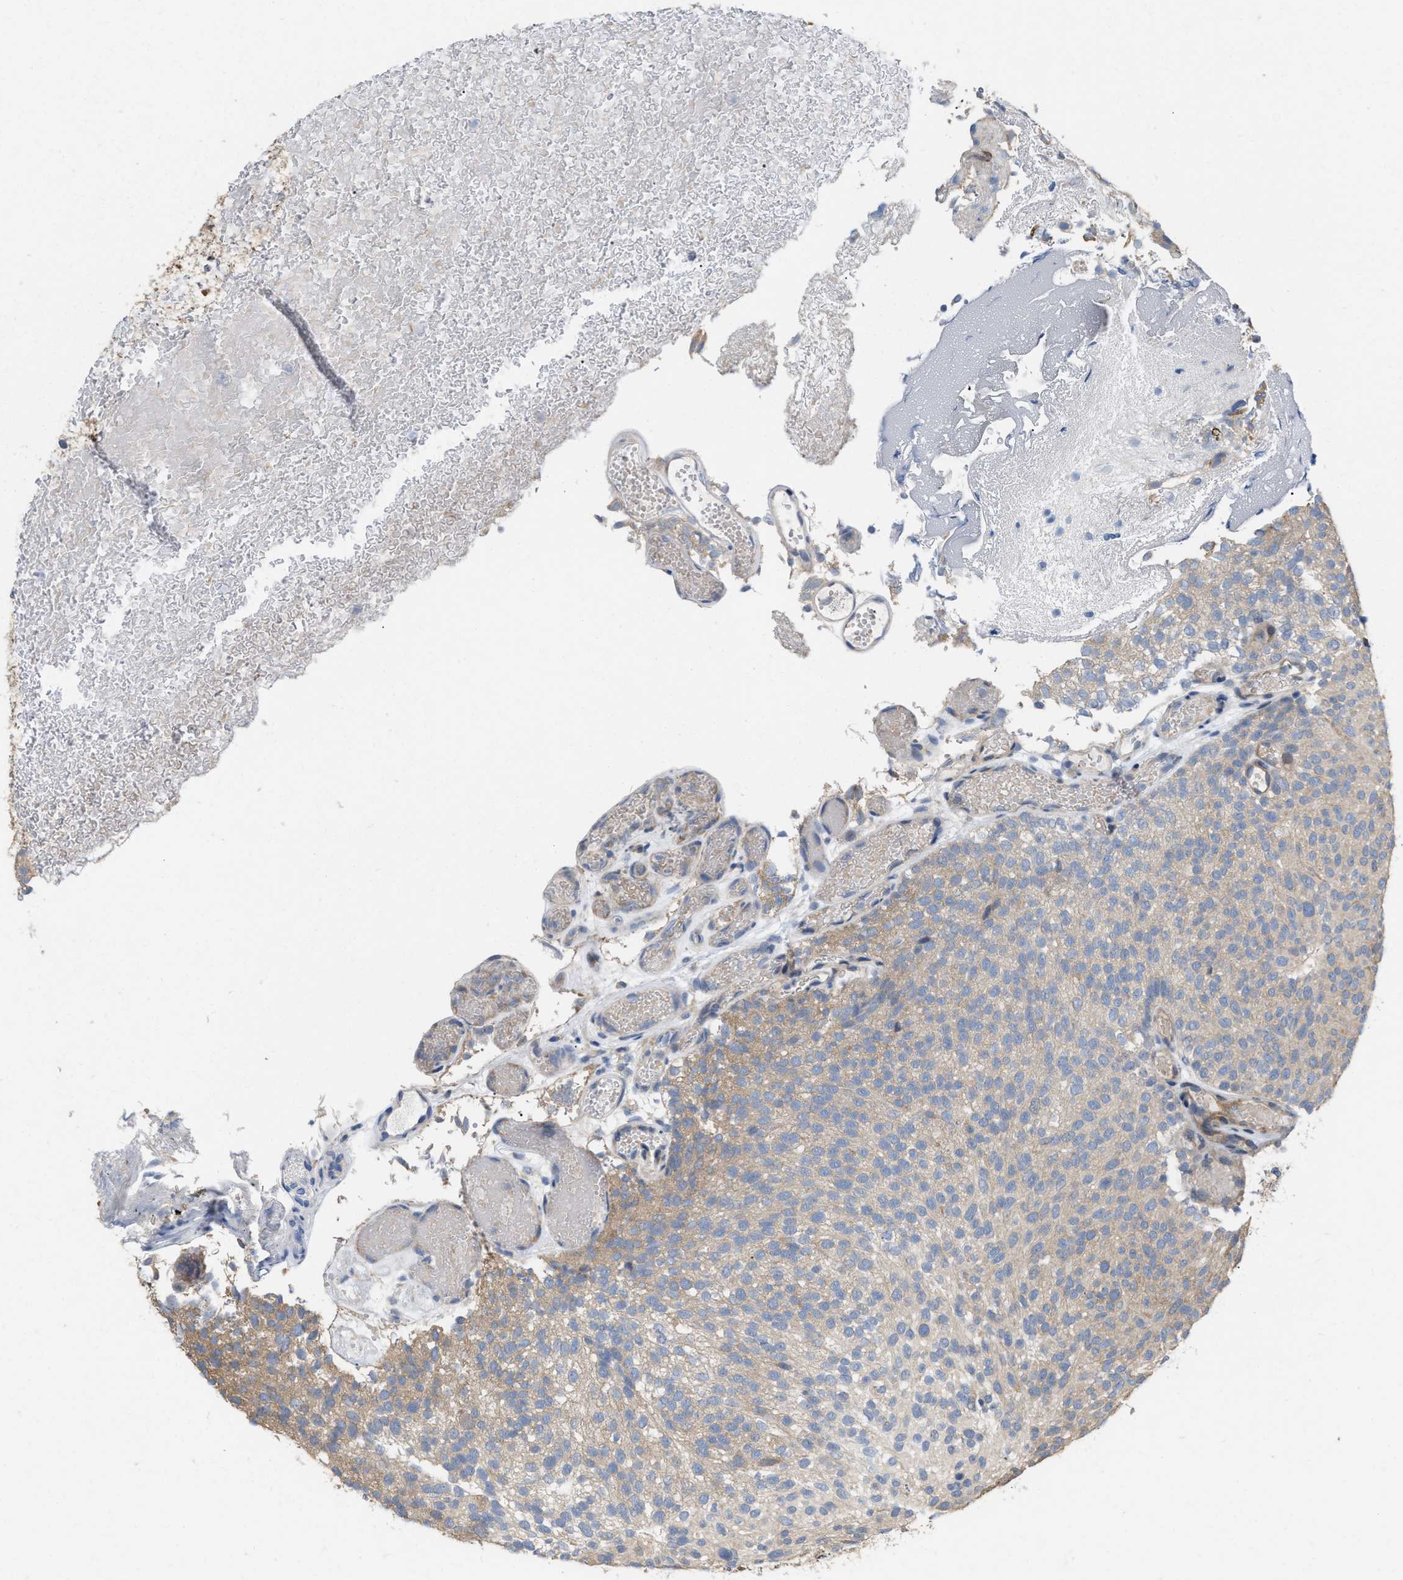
{"staining": {"intensity": "weak", "quantity": ">75%", "location": "cytoplasmic/membranous"}, "tissue": "urothelial cancer", "cell_type": "Tumor cells", "image_type": "cancer", "snomed": [{"axis": "morphology", "description": "Urothelial carcinoma, Low grade"}, {"axis": "topography", "description": "Urinary bladder"}], "caption": "Urothelial cancer stained with DAB immunohistochemistry reveals low levels of weak cytoplasmic/membranous positivity in approximately >75% of tumor cells.", "gene": "CSNK1A1", "patient": {"sex": "male", "age": 78}}